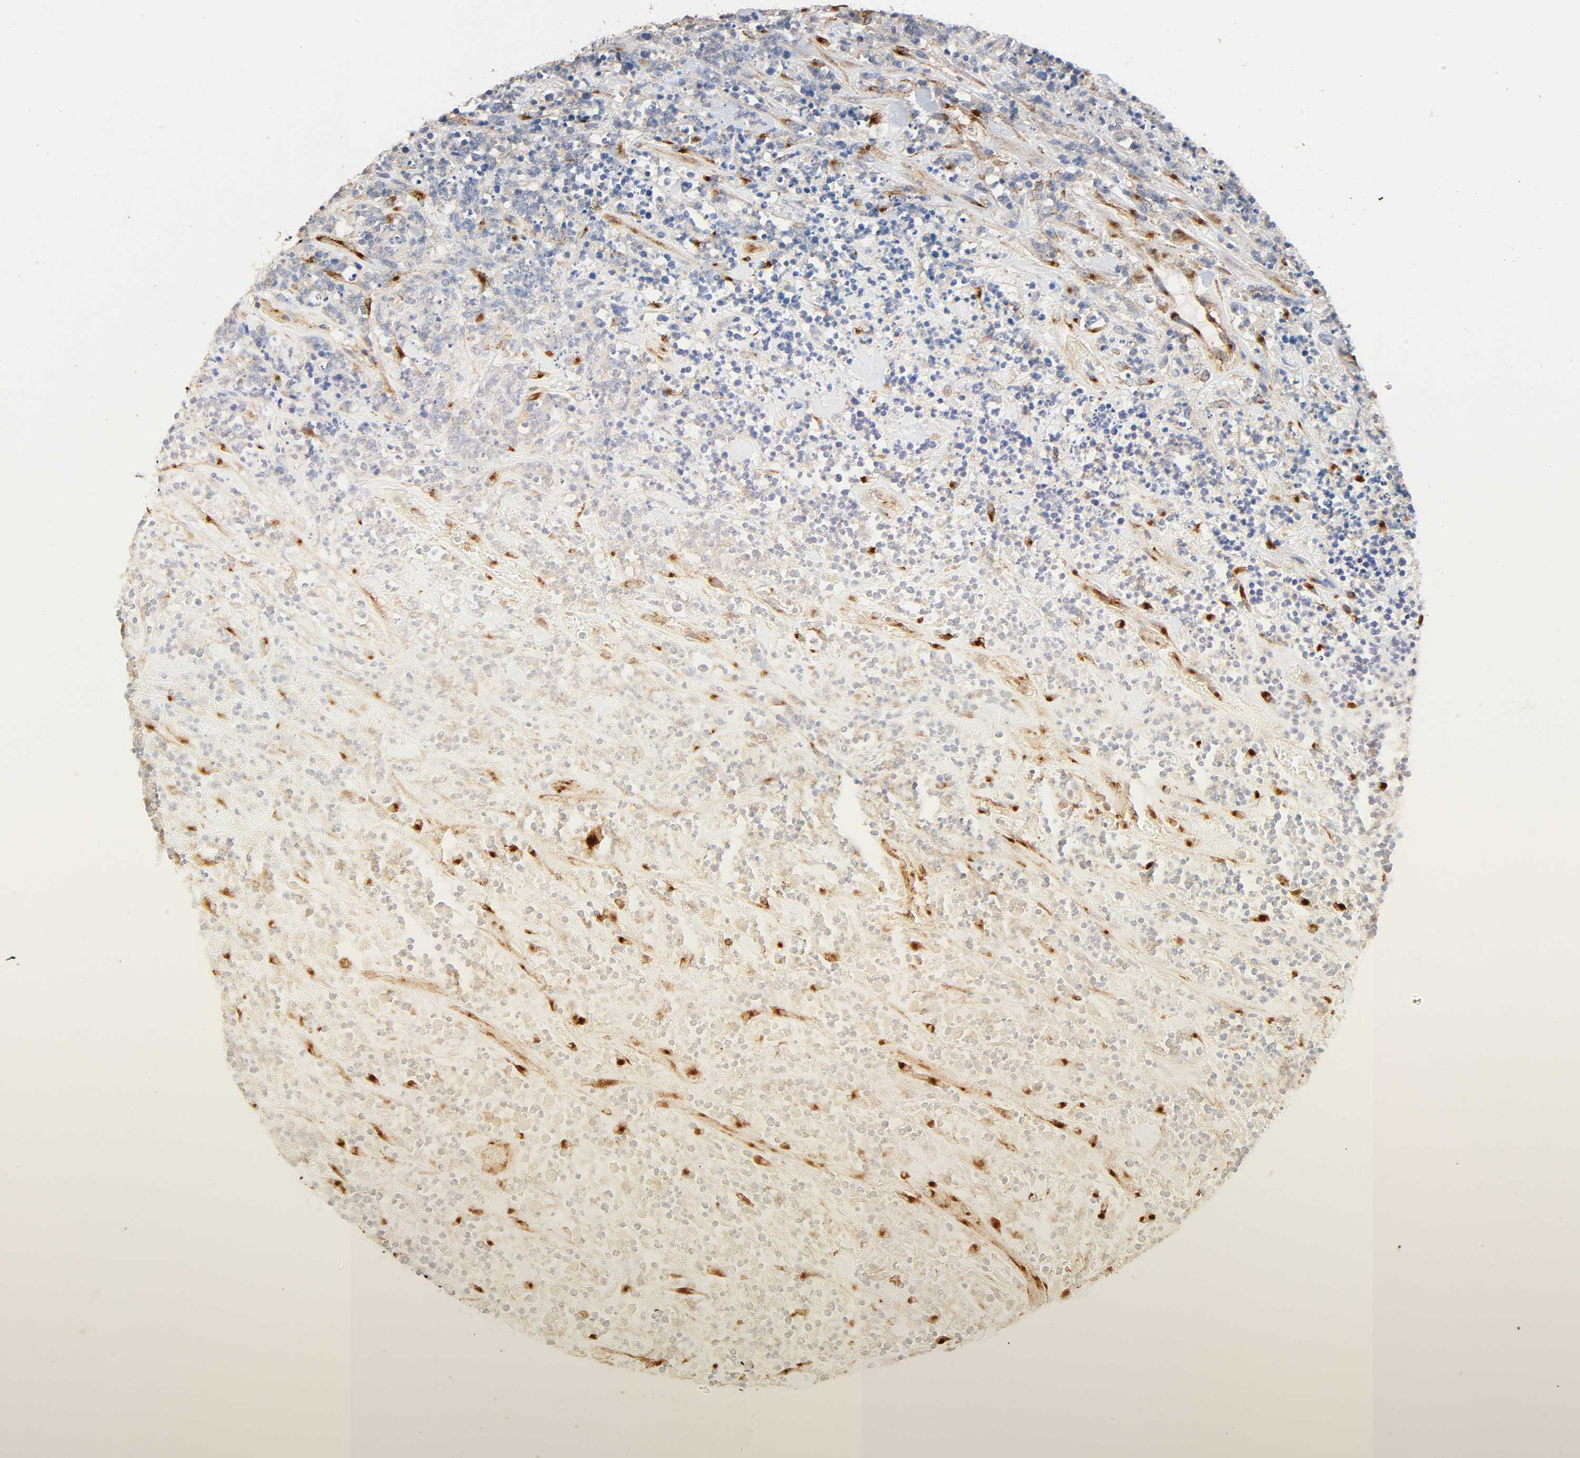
{"staining": {"intensity": "negative", "quantity": "none", "location": "none"}, "tissue": "lymphoma", "cell_type": "Tumor cells", "image_type": "cancer", "snomed": [{"axis": "morphology", "description": "Malignant lymphoma, non-Hodgkin's type, High grade"}, {"axis": "topography", "description": "Soft tissue"}], "caption": "Immunohistochemistry image of neoplastic tissue: human malignant lymphoma, non-Hodgkin's type (high-grade) stained with DAB (3,3'-diaminobenzidine) shows no significant protein positivity in tumor cells.", "gene": "IFITM3", "patient": {"sex": "male", "age": 18}}